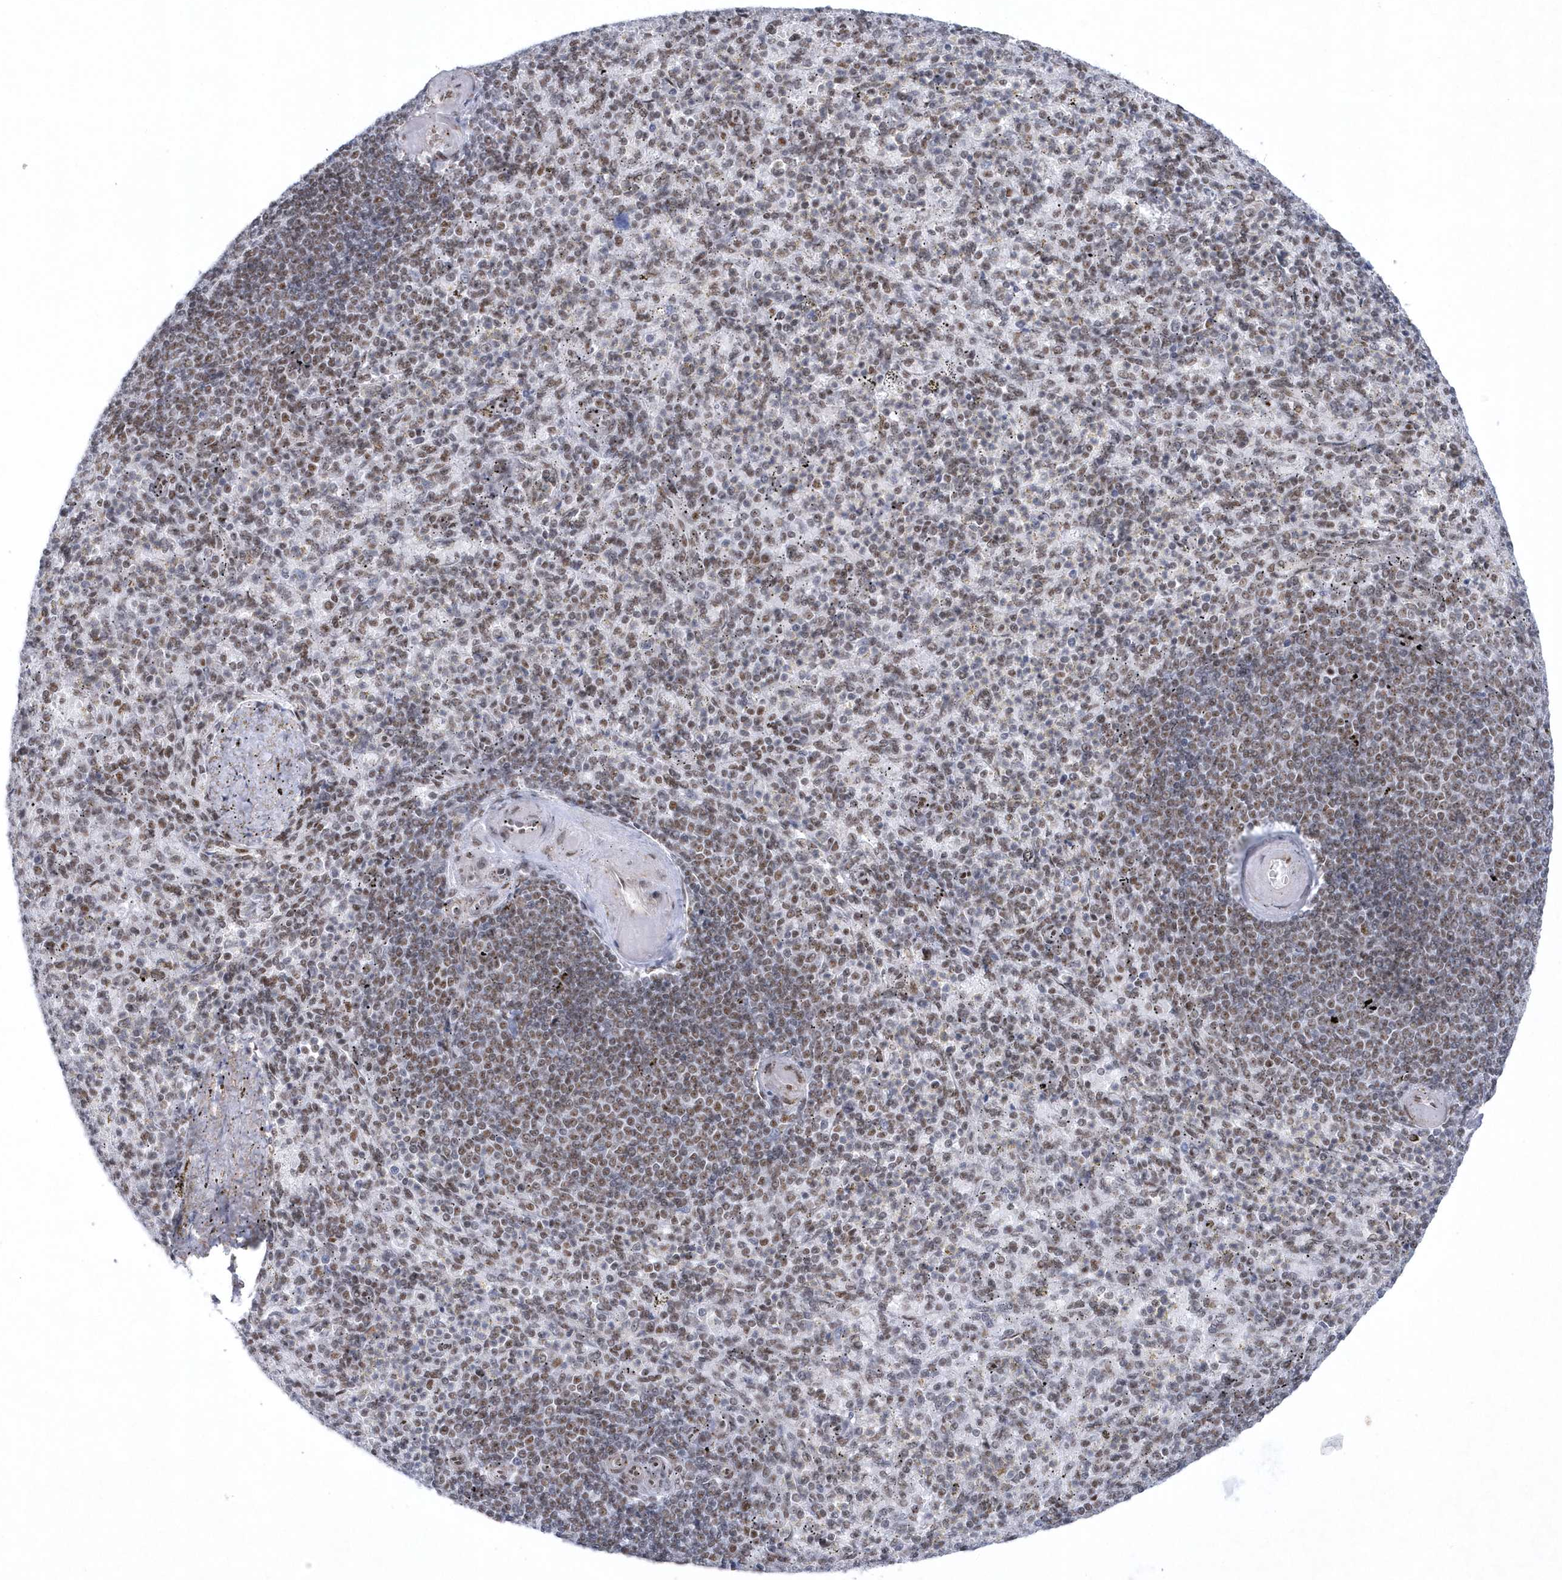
{"staining": {"intensity": "moderate", "quantity": "25%-75%", "location": "nuclear"}, "tissue": "spleen", "cell_type": "Cells in red pulp", "image_type": "normal", "snomed": [{"axis": "morphology", "description": "Normal tissue, NOS"}, {"axis": "topography", "description": "Spleen"}], "caption": "Immunohistochemical staining of normal human spleen shows 25%-75% levels of moderate nuclear protein expression in approximately 25%-75% of cells in red pulp. (Brightfield microscopy of DAB IHC at high magnification).", "gene": "DCLRE1A", "patient": {"sex": "female", "age": 74}}